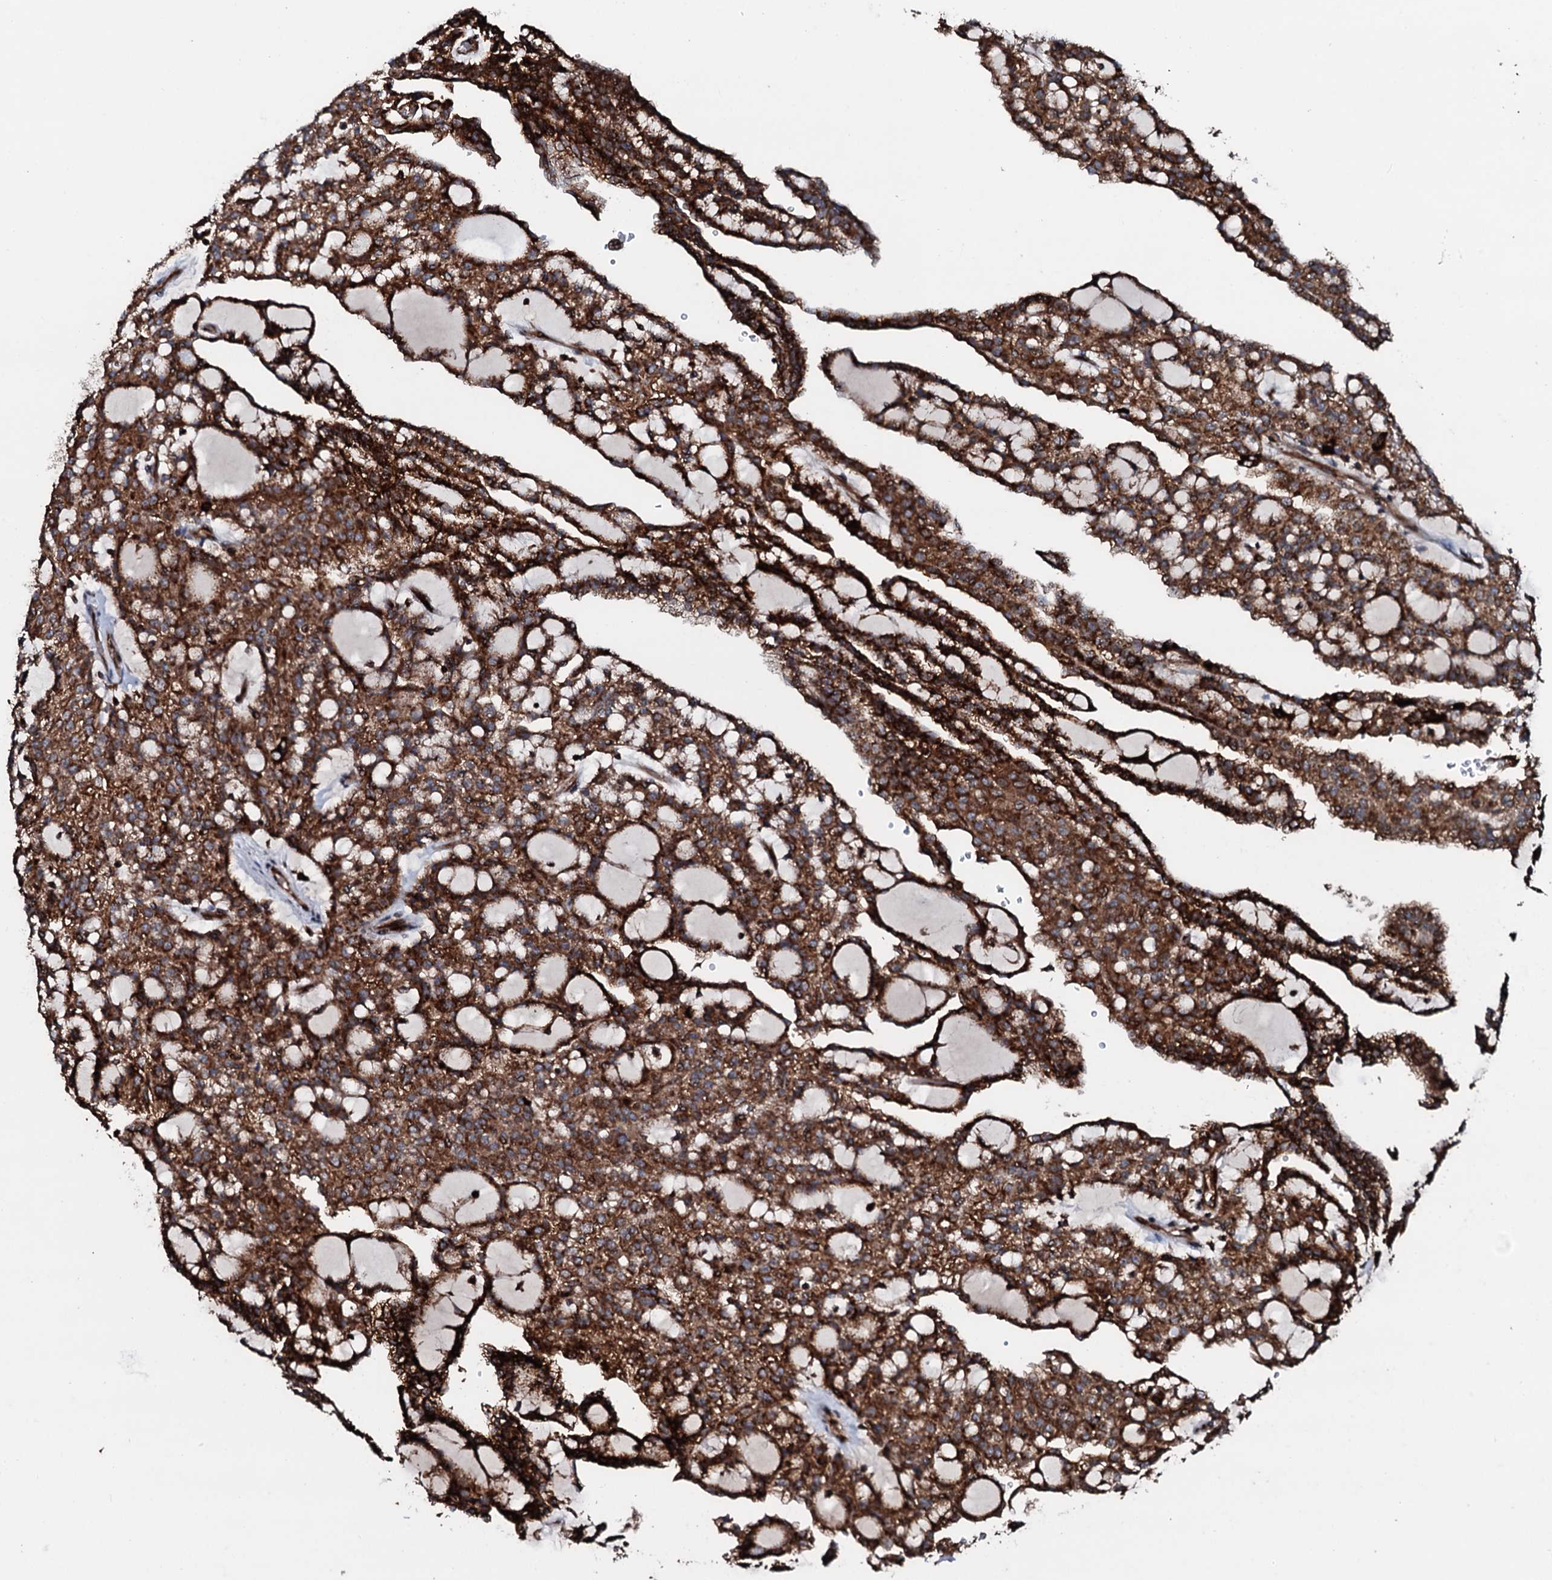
{"staining": {"intensity": "strong", "quantity": ">75%", "location": "cytoplasmic/membranous"}, "tissue": "renal cancer", "cell_type": "Tumor cells", "image_type": "cancer", "snomed": [{"axis": "morphology", "description": "Adenocarcinoma, NOS"}, {"axis": "topography", "description": "Kidney"}], "caption": "The micrograph shows a brown stain indicating the presence of a protein in the cytoplasmic/membranous of tumor cells in renal adenocarcinoma. The protein is shown in brown color, while the nuclei are stained blue.", "gene": "SDHAF2", "patient": {"sex": "male", "age": 63}}